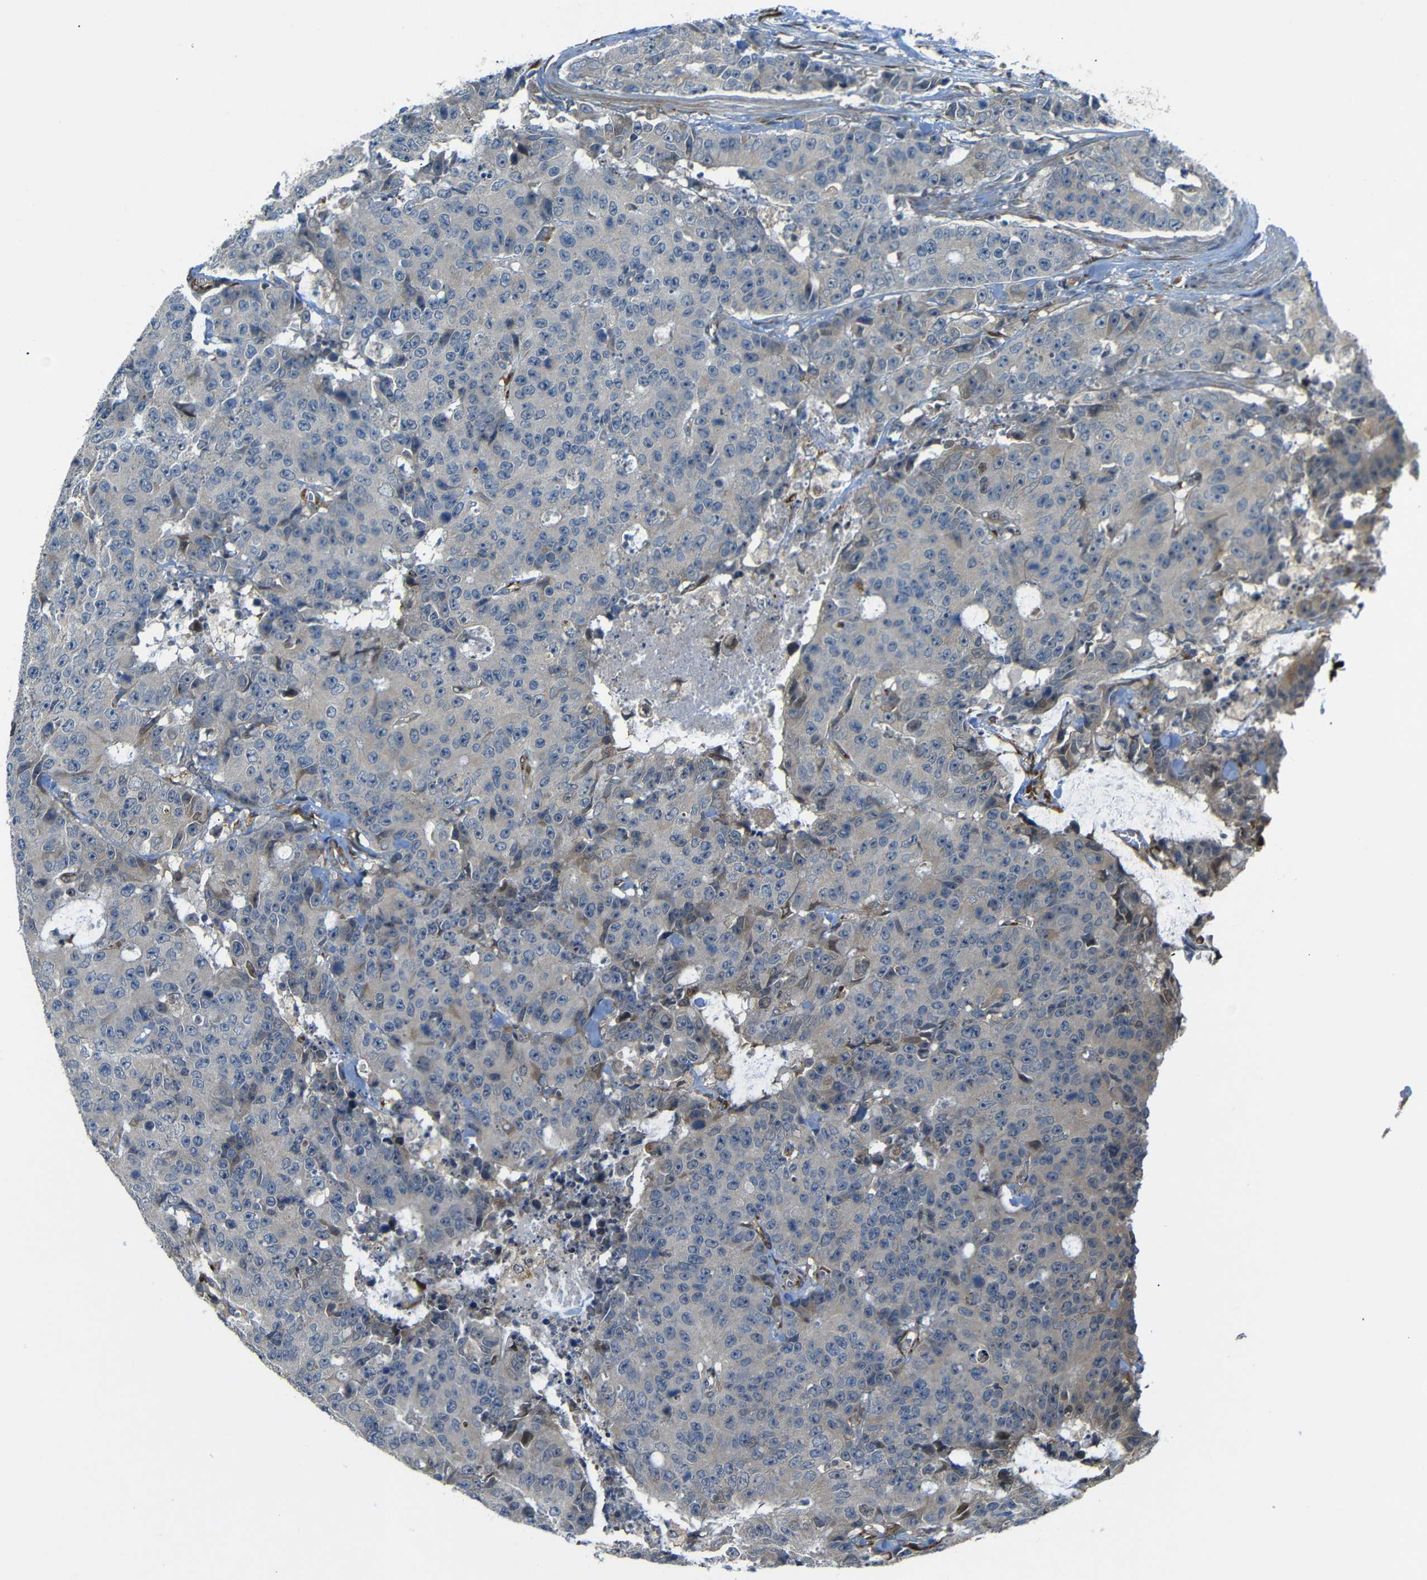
{"staining": {"intensity": "negative", "quantity": "none", "location": "none"}, "tissue": "colorectal cancer", "cell_type": "Tumor cells", "image_type": "cancer", "snomed": [{"axis": "morphology", "description": "Adenocarcinoma, NOS"}, {"axis": "topography", "description": "Colon"}], "caption": "The image reveals no significant expression in tumor cells of colorectal adenocarcinoma.", "gene": "P3H2", "patient": {"sex": "female", "age": 86}}